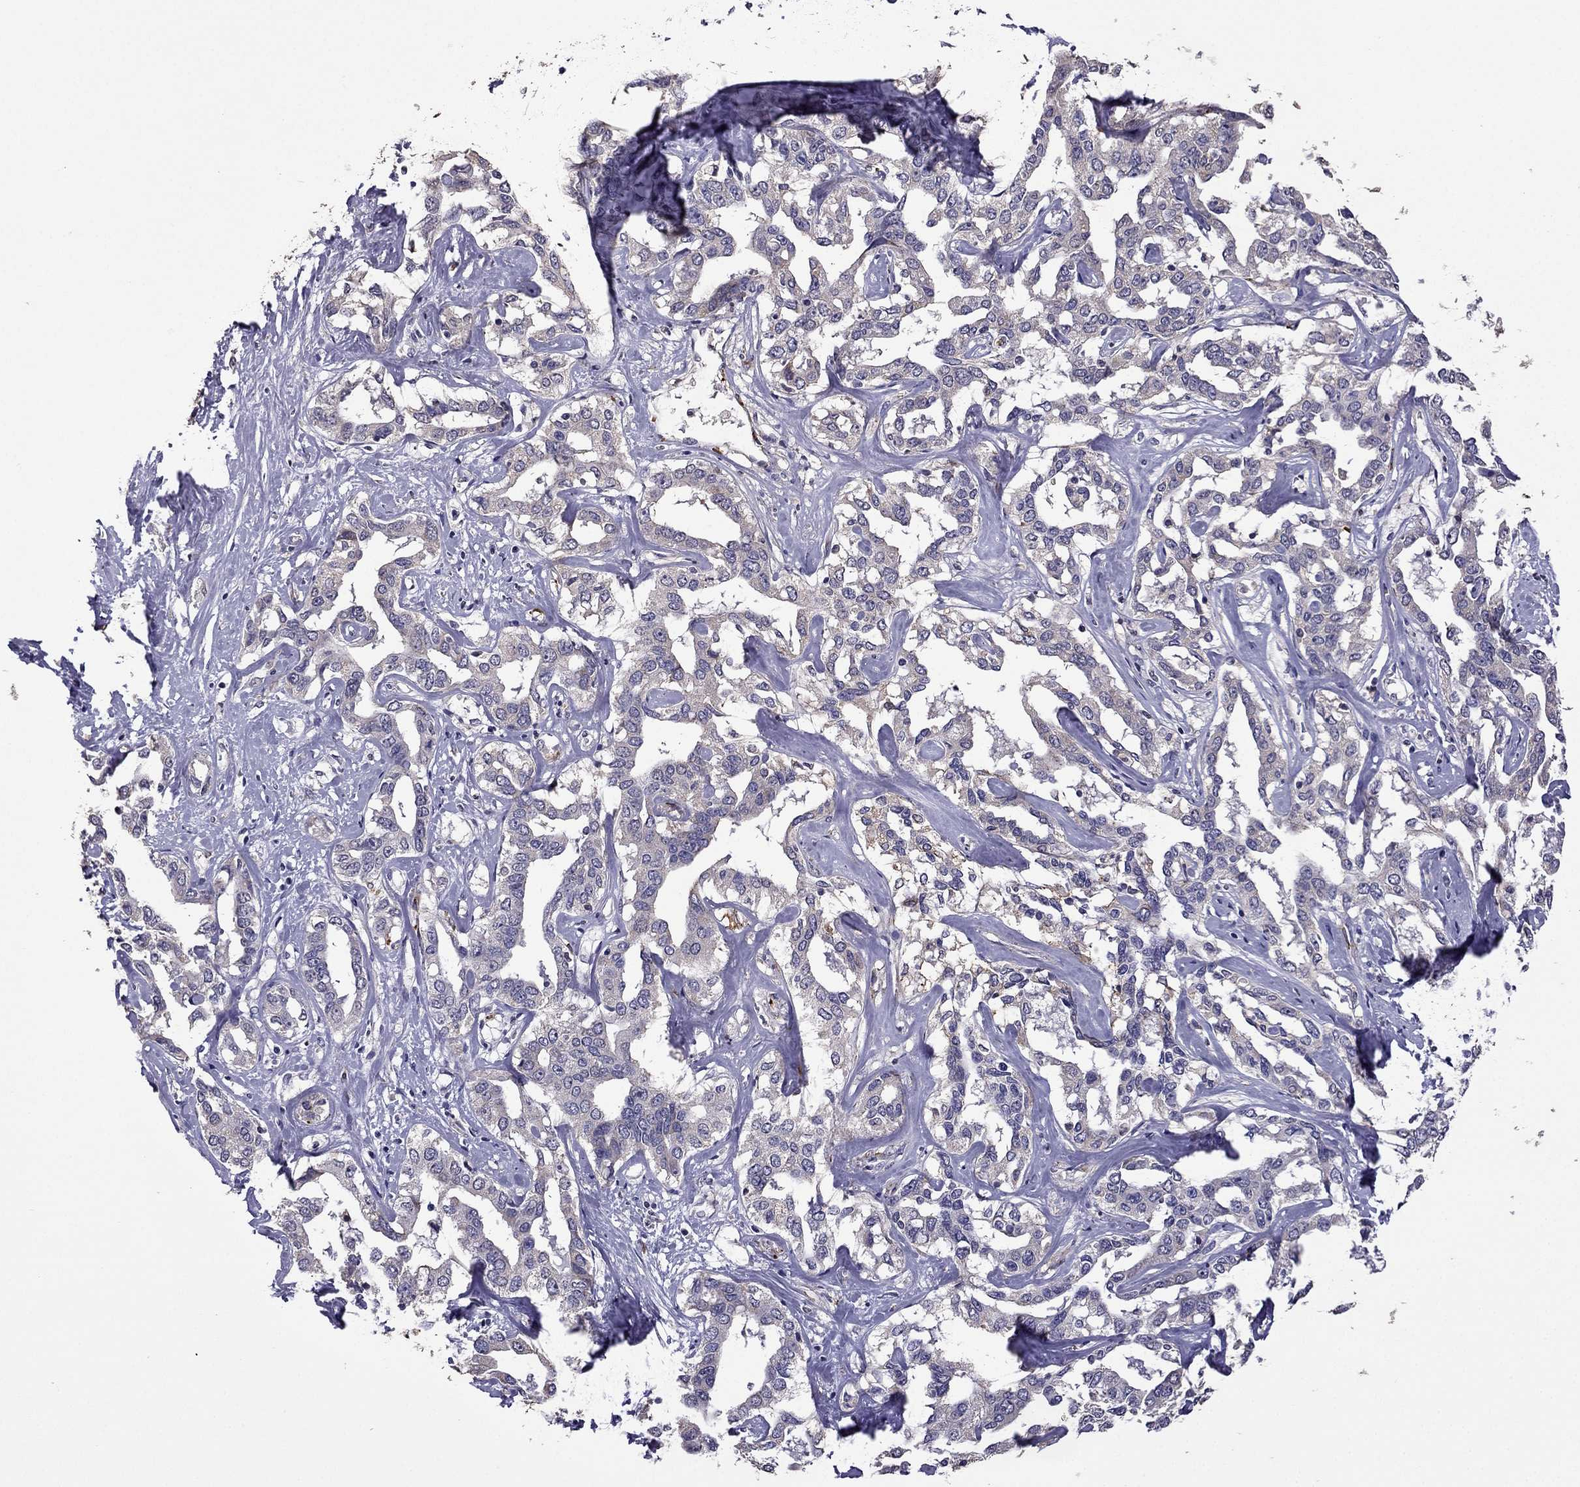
{"staining": {"intensity": "negative", "quantity": "none", "location": "none"}, "tissue": "liver cancer", "cell_type": "Tumor cells", "image_type": "cancer", "snomed": [{"axis": "morphology", "description": "Cholangiocarcinoma"}, {"axis": "topography", "description": "Liver"}], "caption": "High magnification brightfield microscopy of liver cancer stained with DAB (brown) and counterstained with hematoxylin (blue): tumor cells show no significant staining. The staining was performed using DAB to visualize the protein expression in brown, while the nuclei were stained in blue with hematoxylin (Magnification: 20x).", "gene": "CDH9", "patient": {"sex": "male", "age": 59}}